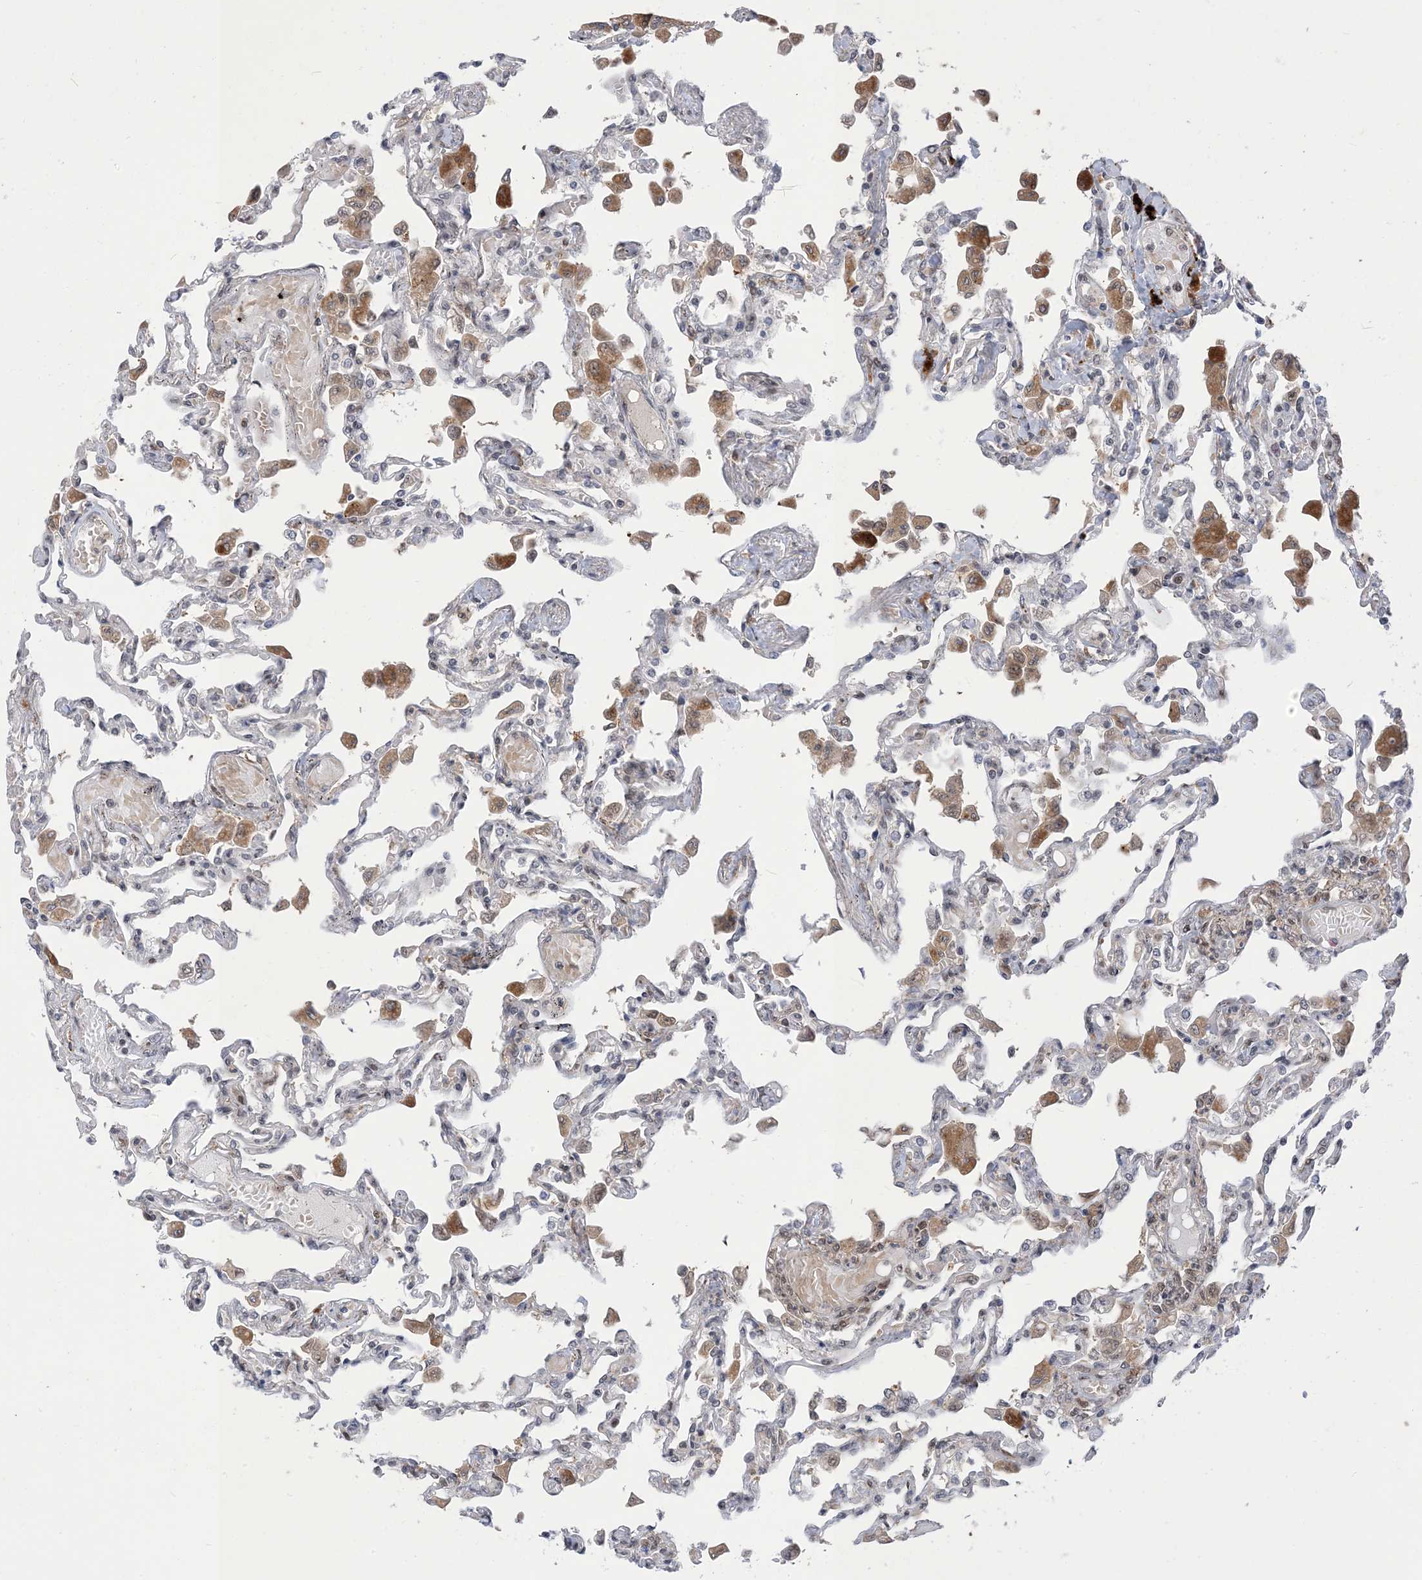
{"staining": {"intensity": "negative", "quantity": "none", "location": "none"}, "tissue": "lung", "cell_type": "Alveolar cells", "image_type": "normal", "snomed": [{"axis": "morphology", "description": "Normal tissue, NOS"}, {"axis": "topography", "description": "Bronchus"}, {"axis": "topography", "description": "Lung"}], "caption": "The histopathology image demonstrates no staining of alveolar cells in benign lung.", "gene": "NAGK", "patient": {"sex": "female", "age": 49}}